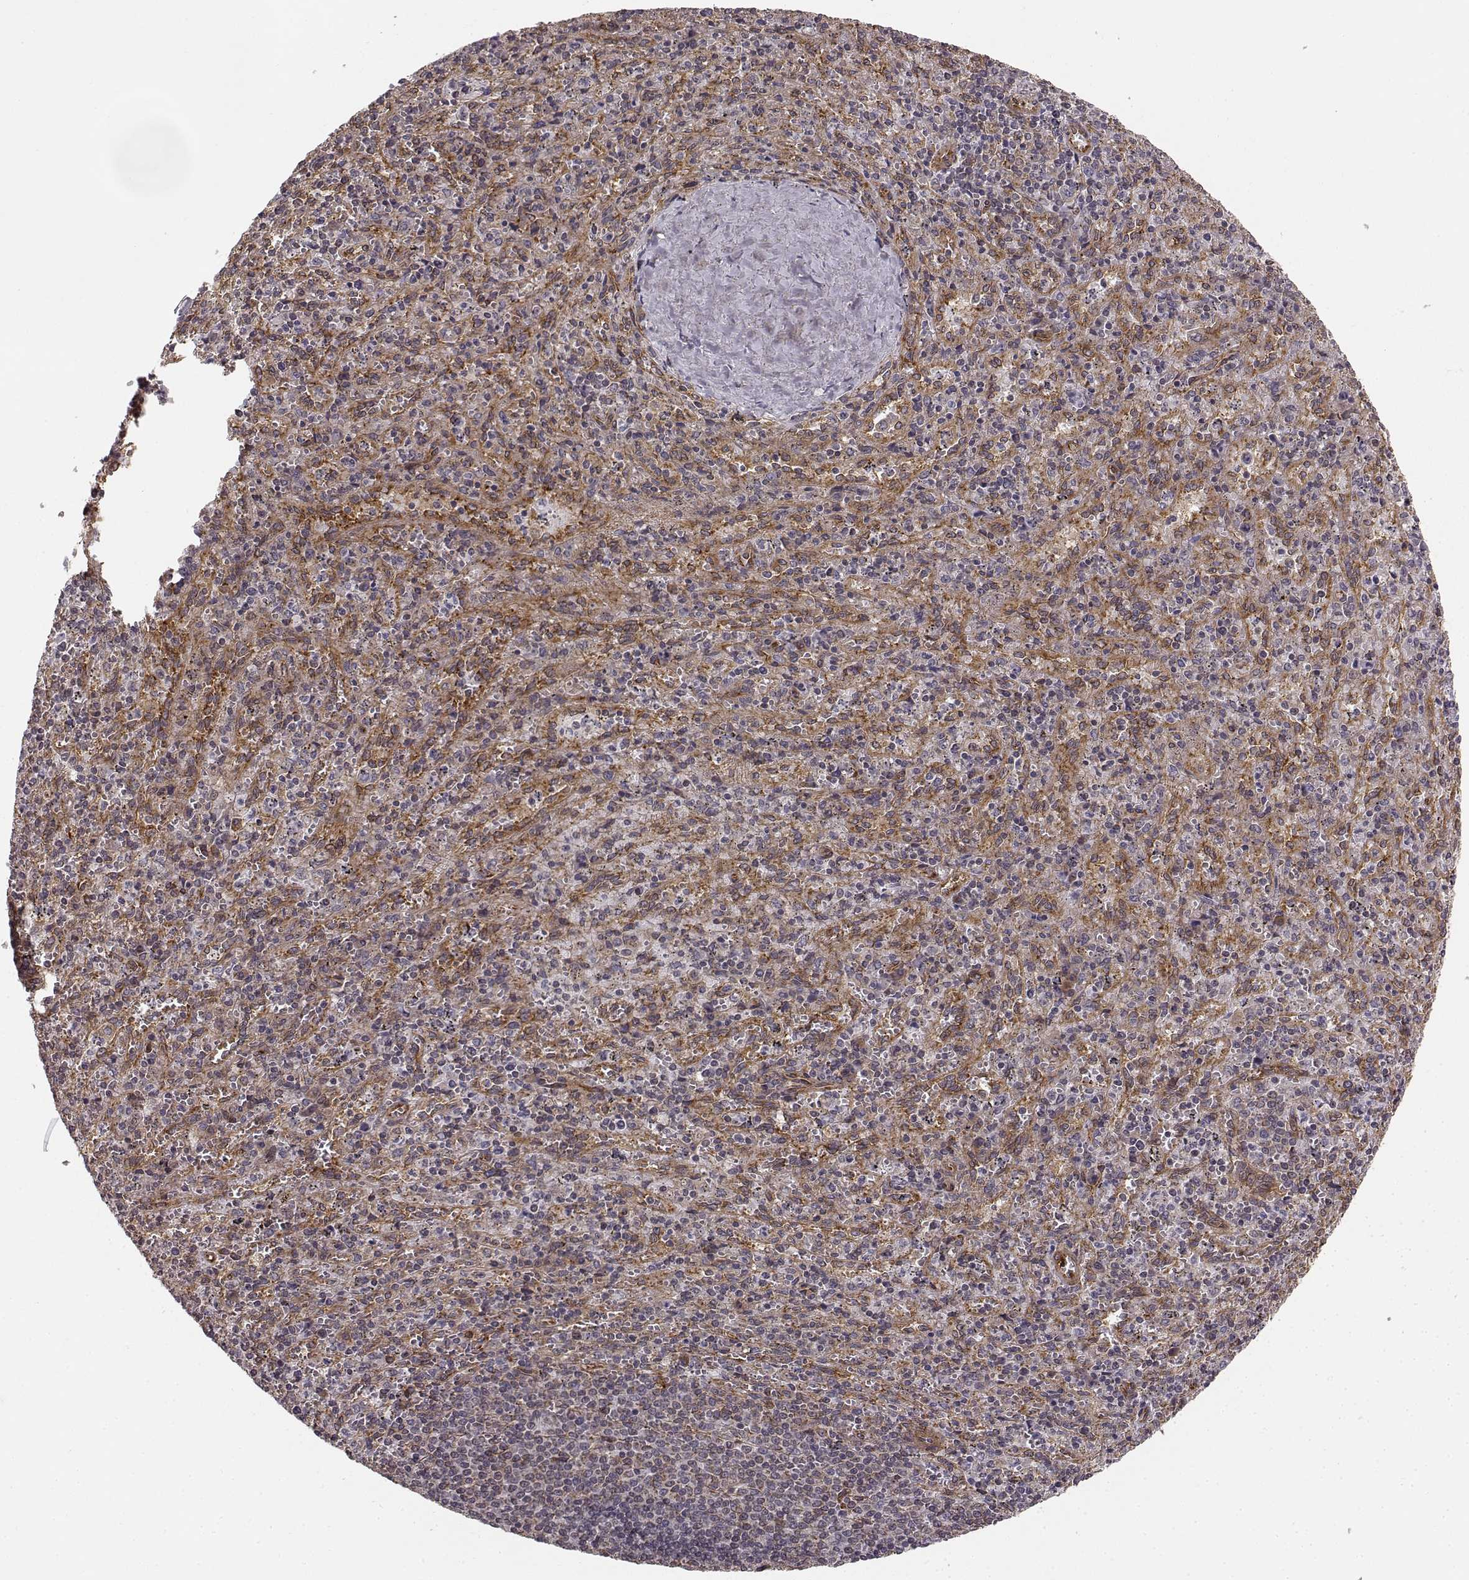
{"staining": {"intensity": "weak", "quantity": ">75%", "location": "cytoplasmic/membranous"}, "tissue": "spleen", "cell_type": "Cells in red pulp", "image_type": "normal", "snomed": [{"axis": "morphology", "description": "Normal tissue, NOS"}, {"axis": "topography", "description": "Spleen"}], "caption": "Cells in red pulp exhibit weak cytoplasmic/membranous positivity in approximately >75% of cells in normal spleen.", "gene": "TMEM14A", "patient": {"sex": "male", "age": 57}}